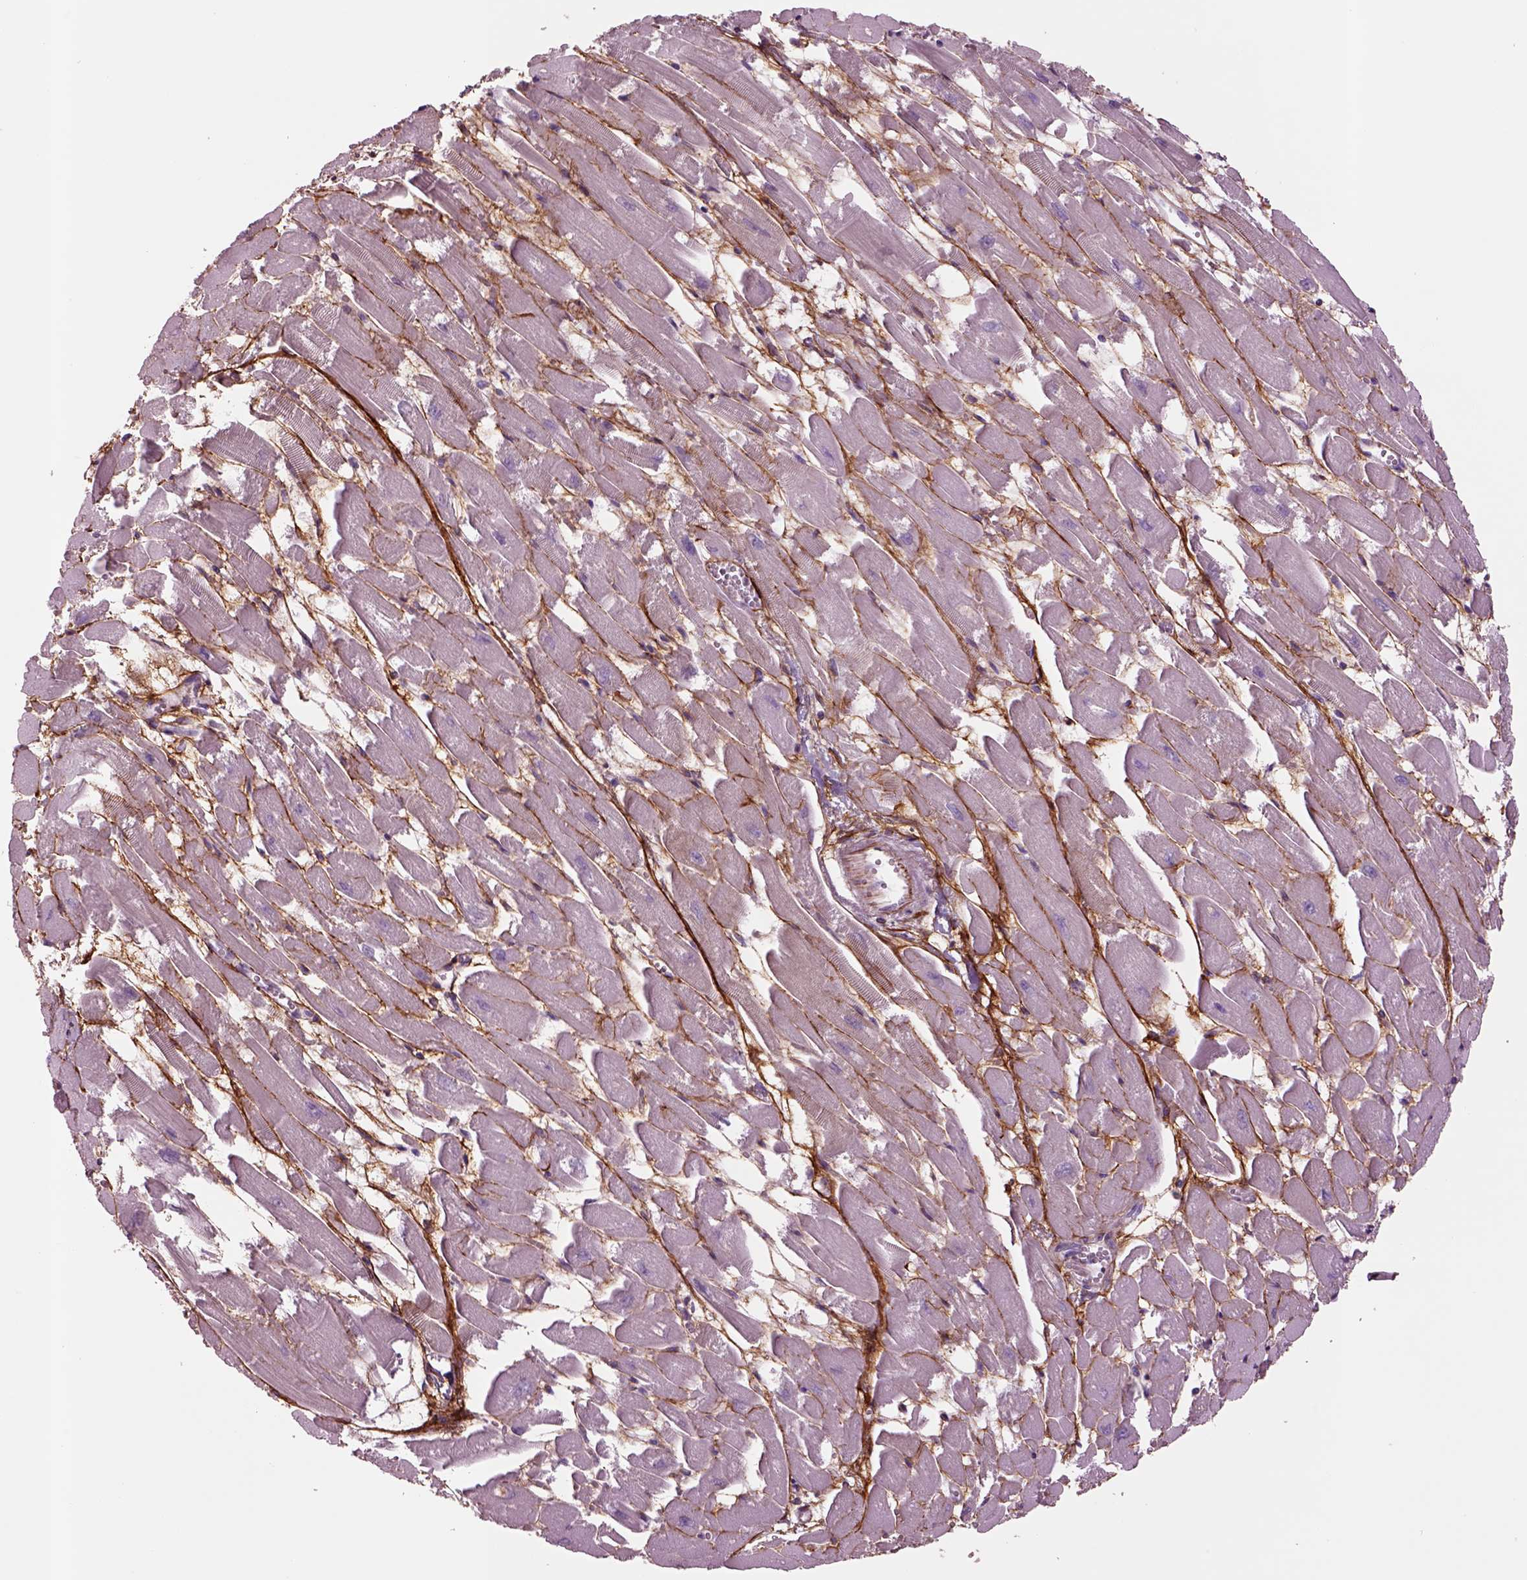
{"staining": {"intensity": "moderate", "quantity": "<25%", "location": "cytoplasmic/membranous"}, "tissue": "heart muscle", "cell_type": "Cardiomyocytes", "image_type": "normal", "snomed": [{"axis": "morphology", "description": "Normal tissue, NOS"}, {"axis": "topography", "description": "Heart"}], "caption": "Protein staining displays moderate cytoplasmic/membranous staining in approximately <25% of cardiomyocytes in benign heart muscle. (DAB = brown stain, brightfield microscopy at high magnification).", "gene": "SEC23A", "patient": {"sex": "female", "age": 52}}